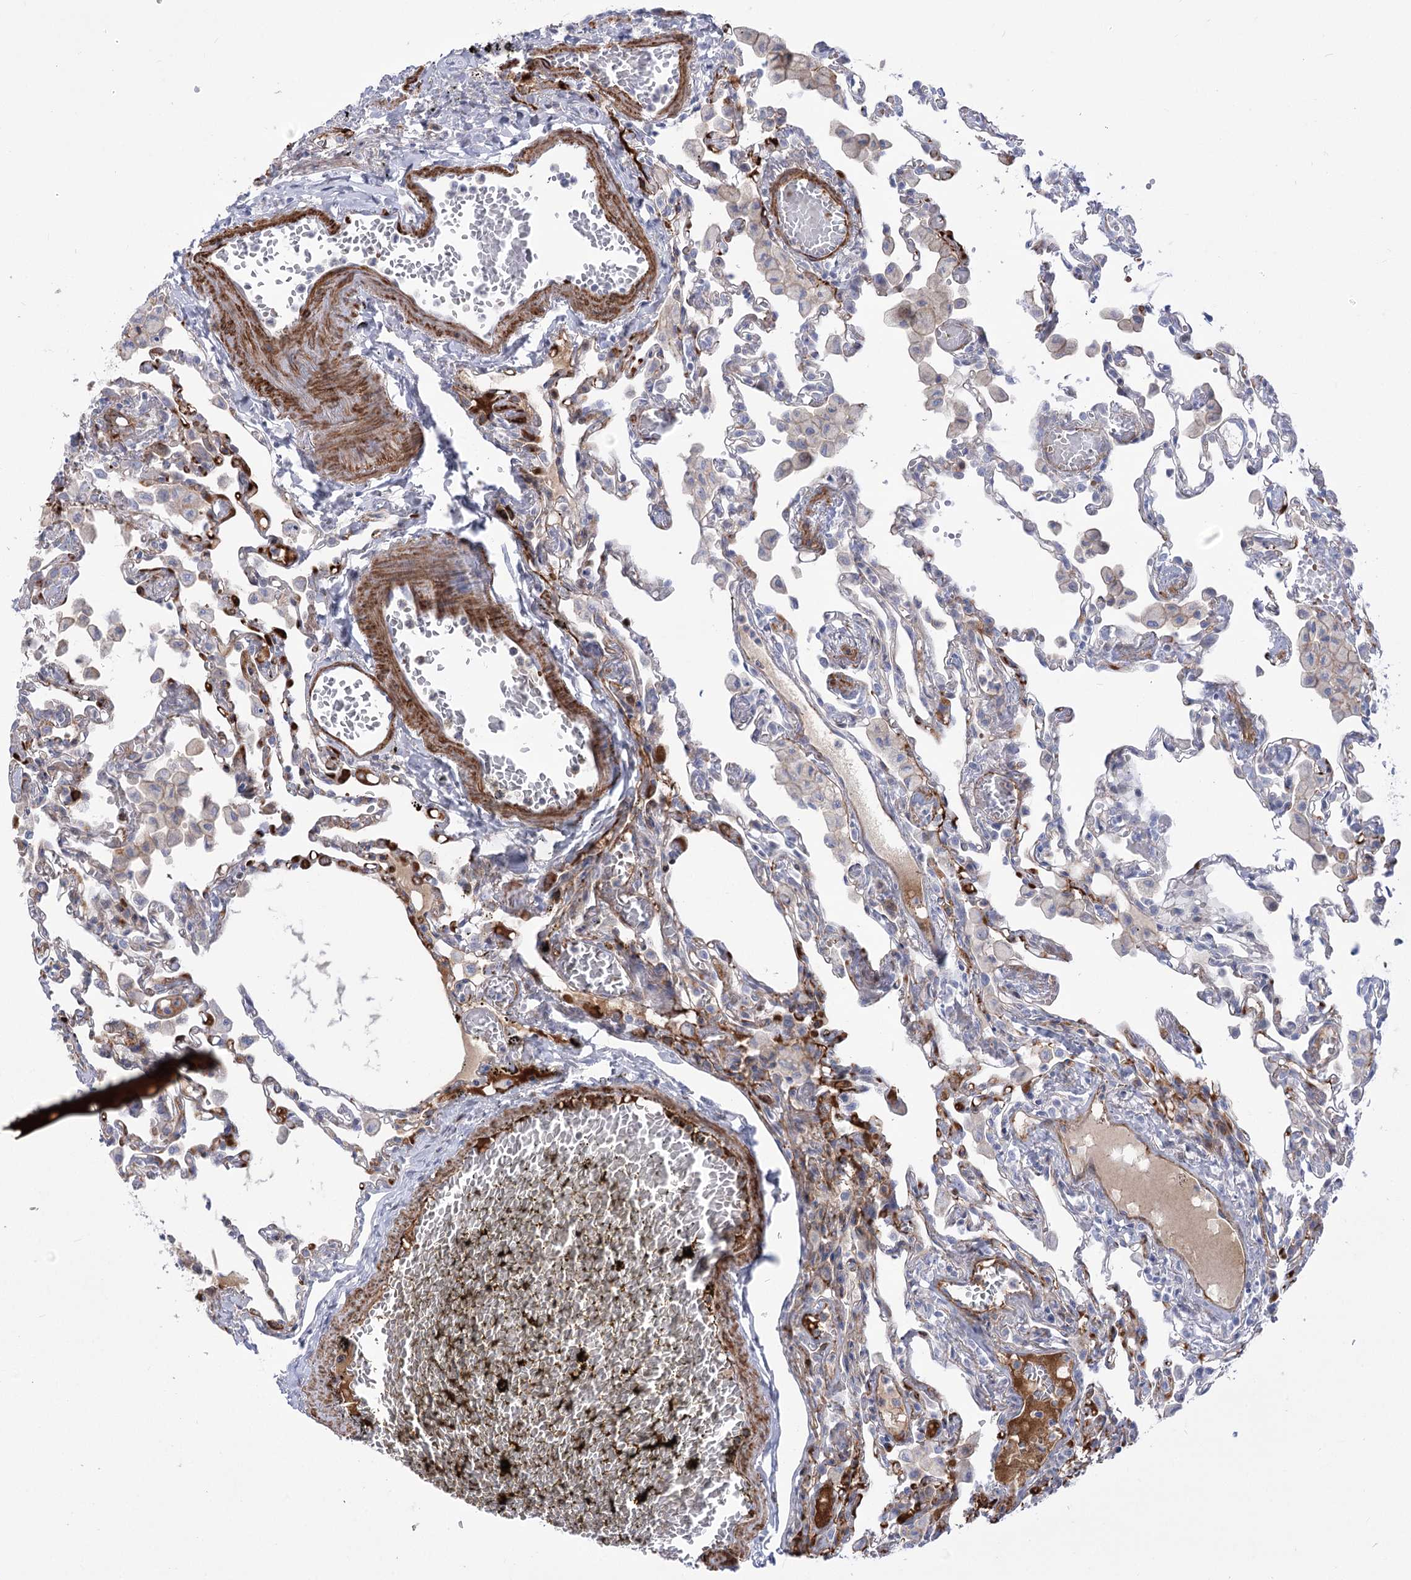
{"staining": {"intensity": "weak", "quantity": "<25%", "location": "cytoplasmic/membranous"}, "tissue": "lung", "cell_type": "Alveolar cells", "image_type": "normal", "snomed": [{"axis": "morphology", "description": "Normal tissue, NOS"}, {"axis": "topography", "description": "Bronchus"}, {"axis": "topography", "description": "Lung"}], "caption": "The micrograph exhibits no staining of alveolar cells in benign lung. The staining was performed using DAB (3,3'-diaminobenzidine) to visualize the protein expression in brown, while the nuclei were stained in blue with hematoxylin (Magnification: 20x).", "gene": "ANKRD23", "patient": {"sex": "female", "age": 49}}